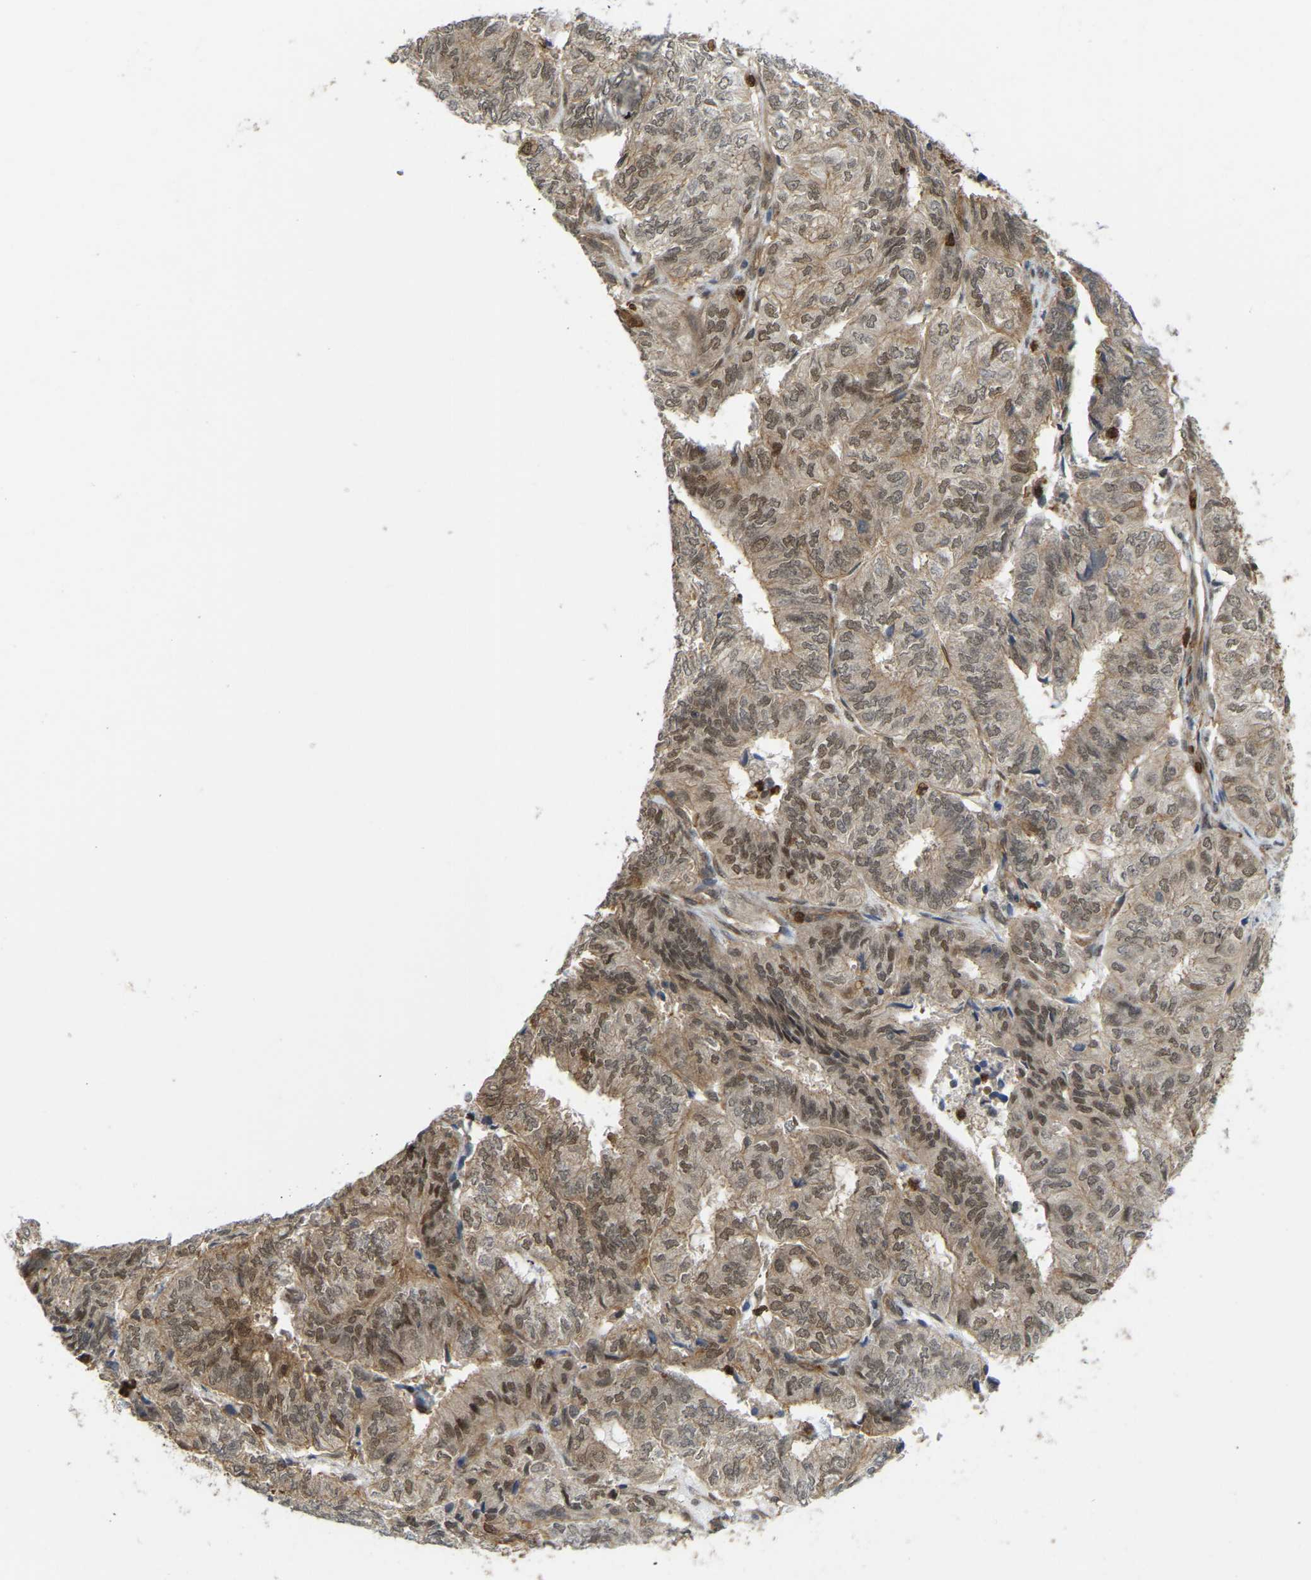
{"staining": {"intensity": "moderate", "quantity": ">75%", "location": "cytoplasmic/membranous,nuclear"}, "tissue": "endometrial cancer", "cell_type": "Tumor cells", "image_type": "cancer", "snomed": [{"axis": "morphology", "description": "Adenocarcinoma, NOS"}, {"axis": "topography", "description": "Uterus"}], "caption": "Immunohistochemical staining of endometrial adenocarcinoma exhibits medium levels of moderate cytoplasmic/membranous and nuclear protein positivity in about >75% of tumor cells.", "gene": "SERPINB5", "patient": {"sex": "female", "age": 60}}